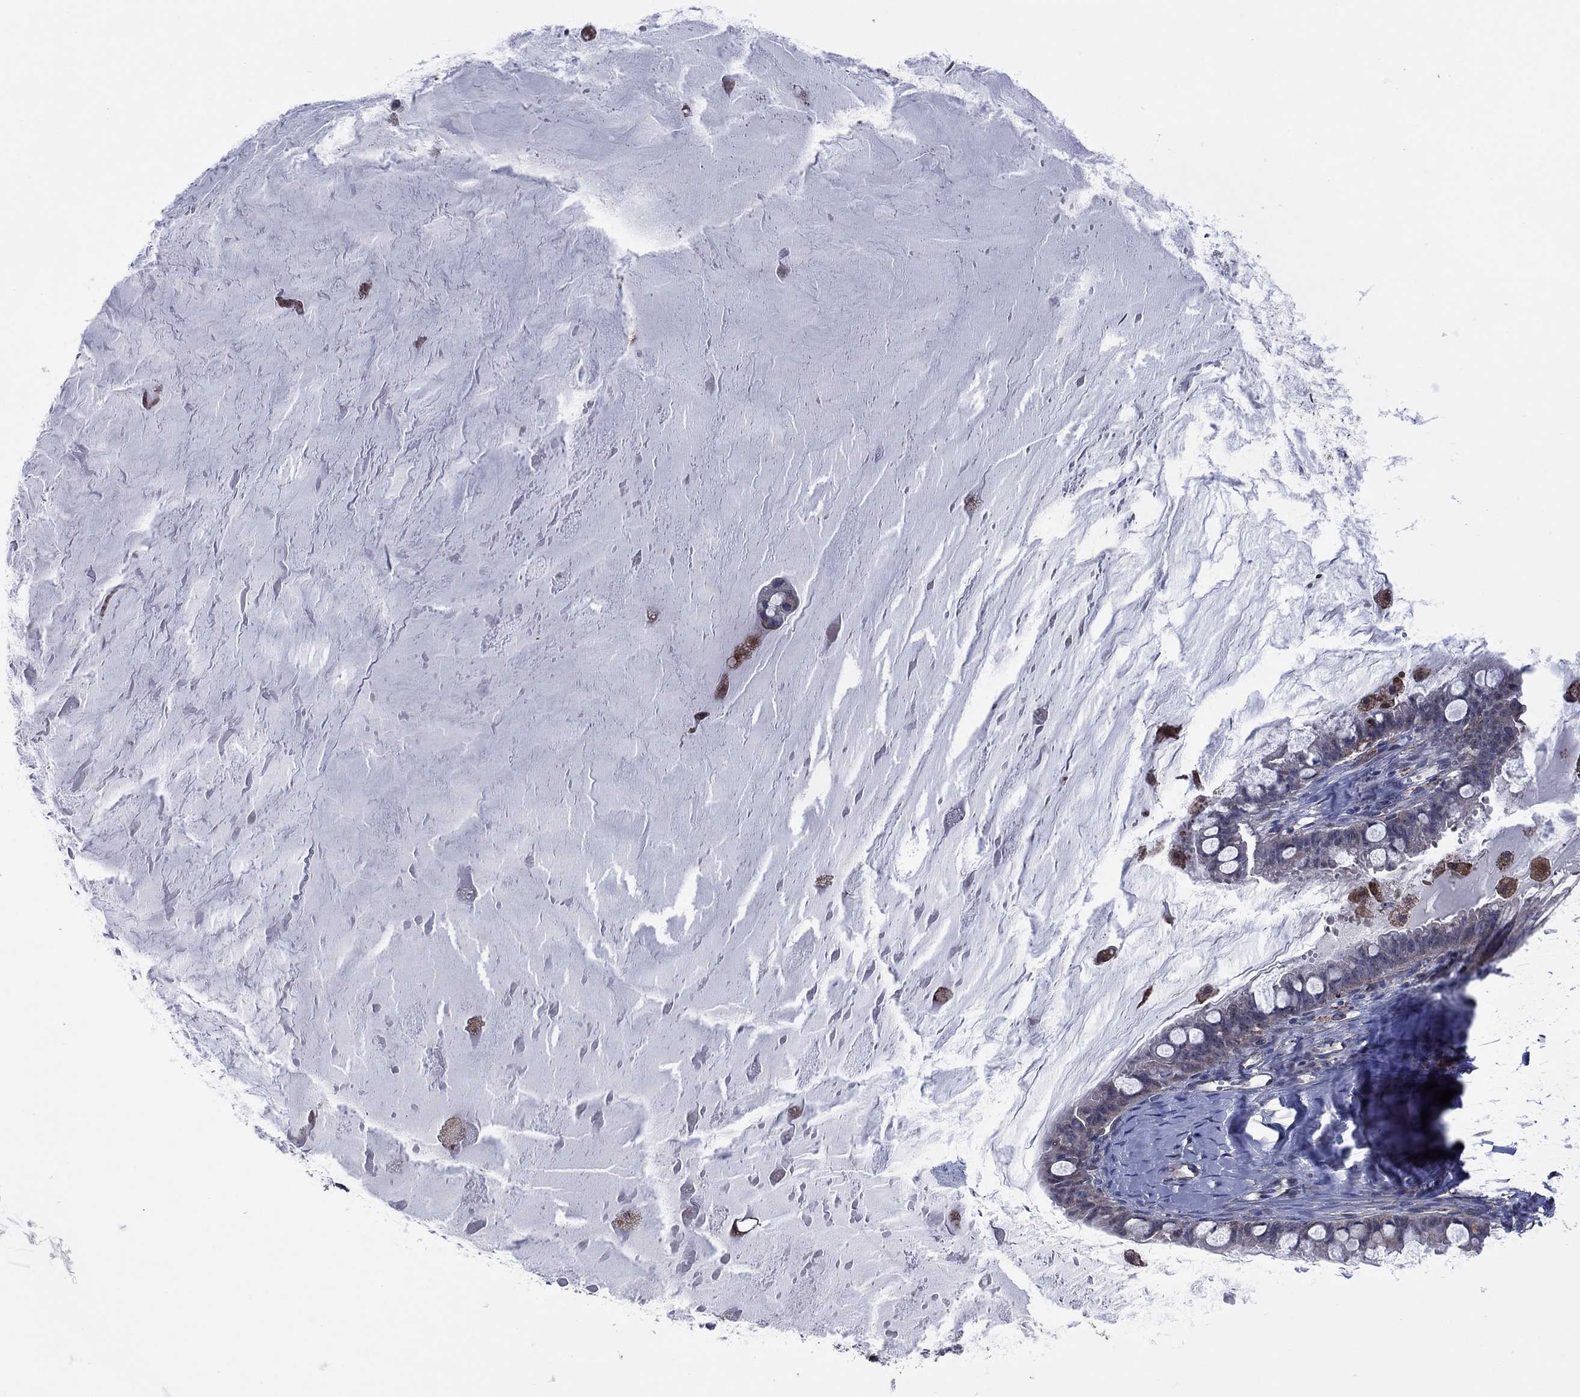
{"staining": {"intensity": "negative", "quantity": "none", "location": "none"}, "tissue": "ovarian cancer", "cell_type": "Tumor cells", "image_type": "cancer", "snomed": [{"axis": "morphology", "description": "Cystadenocarcinoma, mucinous, NOS"}, {"axis": "topography", "description": "Ovary"}], "caption": "Immunohistochemistry histopathology image of ovarian cancer (mucinous cystadenocarcinoma) stained for a protein (brown), which shows no expression in tumor cells.", "gene": "MEA1", "patient": {"sex": "female", "age": 63}}